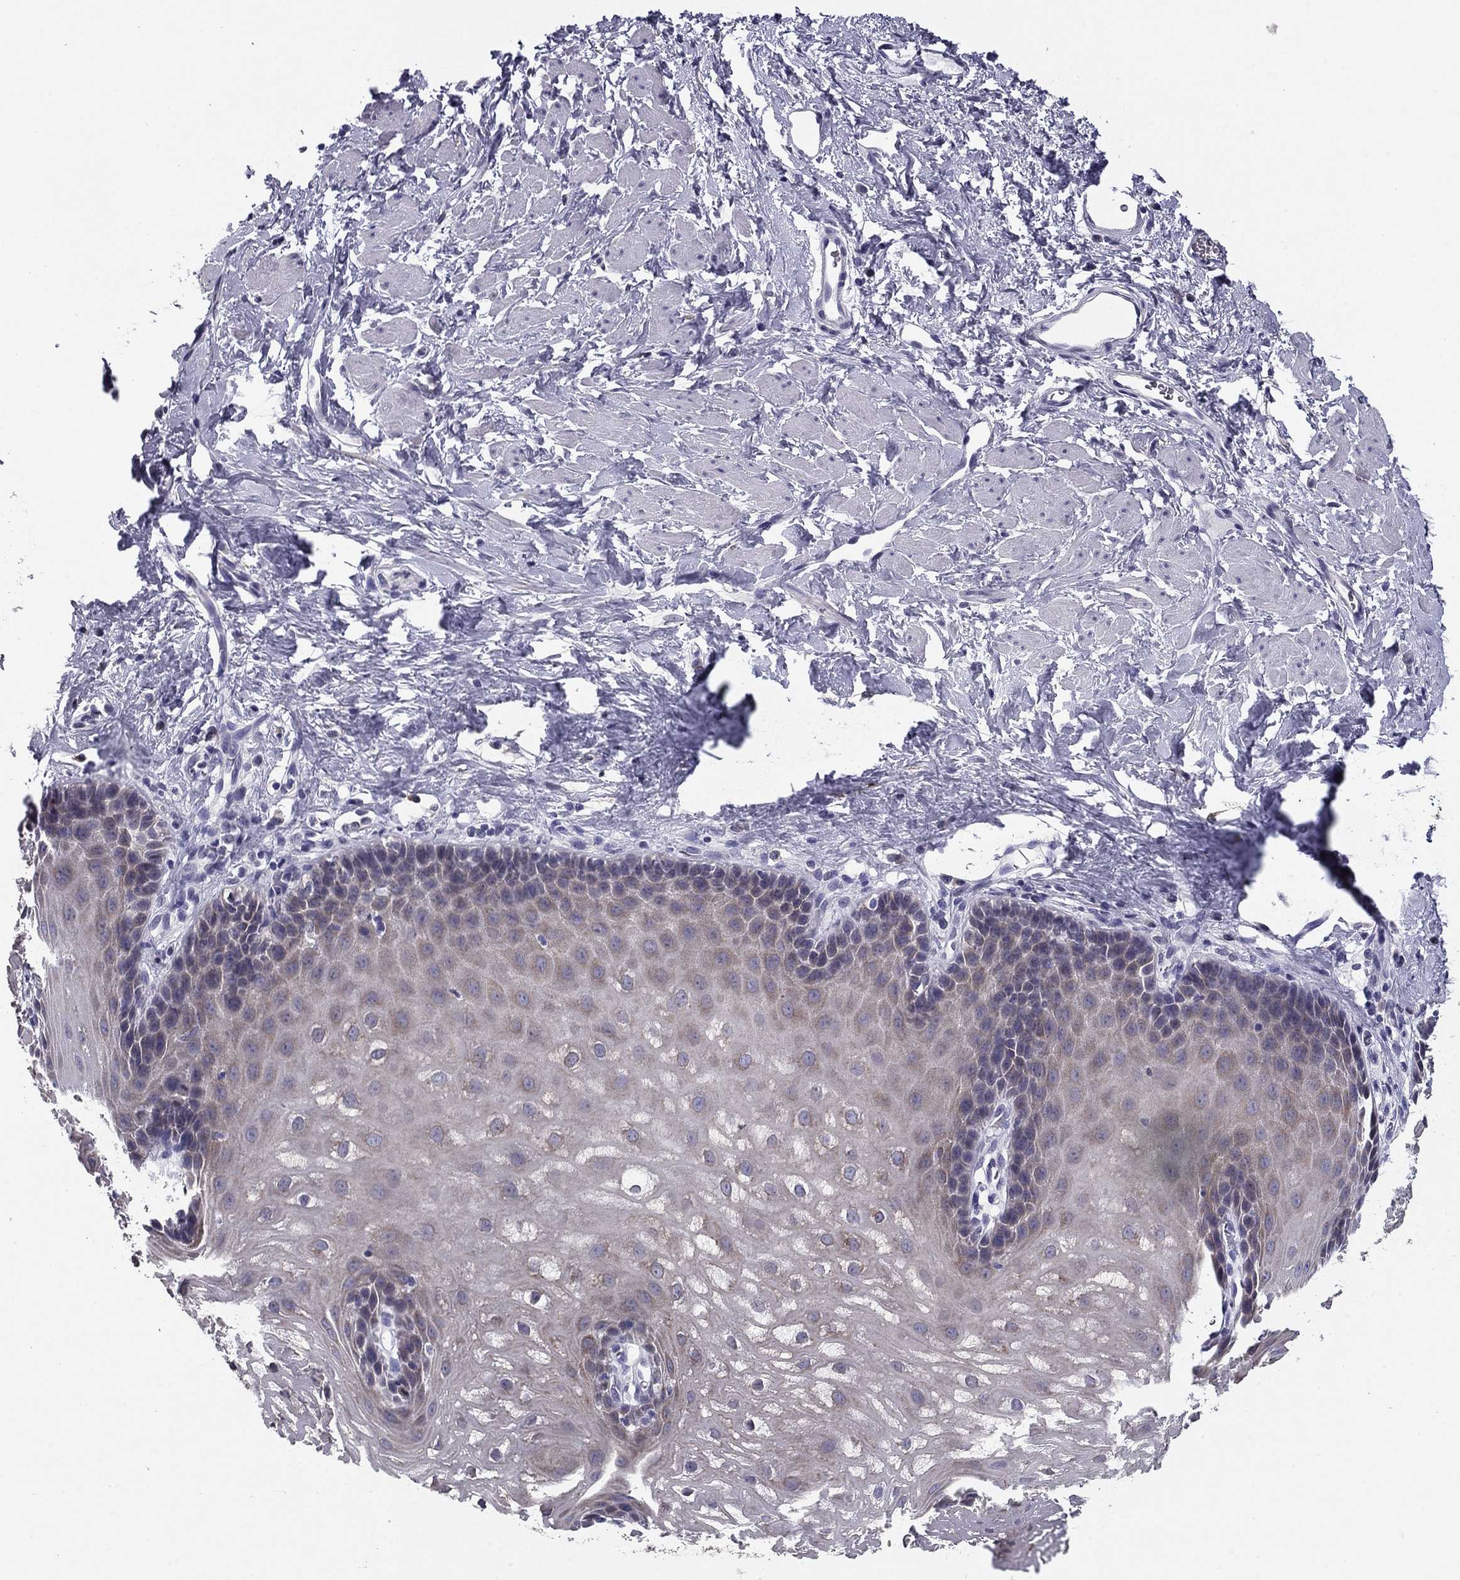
{"staining": {"intensity": "strong", "quantity": "25%-75%", "location": "cytoplasmic/membranous"}, "tissue": "esophagus", "cell_type": "Squamous epithelial cells", "image_type": "normal", "snomed": [{"axis": "morphology", "description": "Normal tissue, NOS"}, {"axis": "topography", "description": "Esophagus"}], "caption": "Normal esophagus displays strong cytoplasmic/membranous expression in approximately 25%-75% of squamous epithelial cells, visualized by immunohistochemistry.", "gene": "TMED3", "patient": {"sex": "male", "age": 64}}